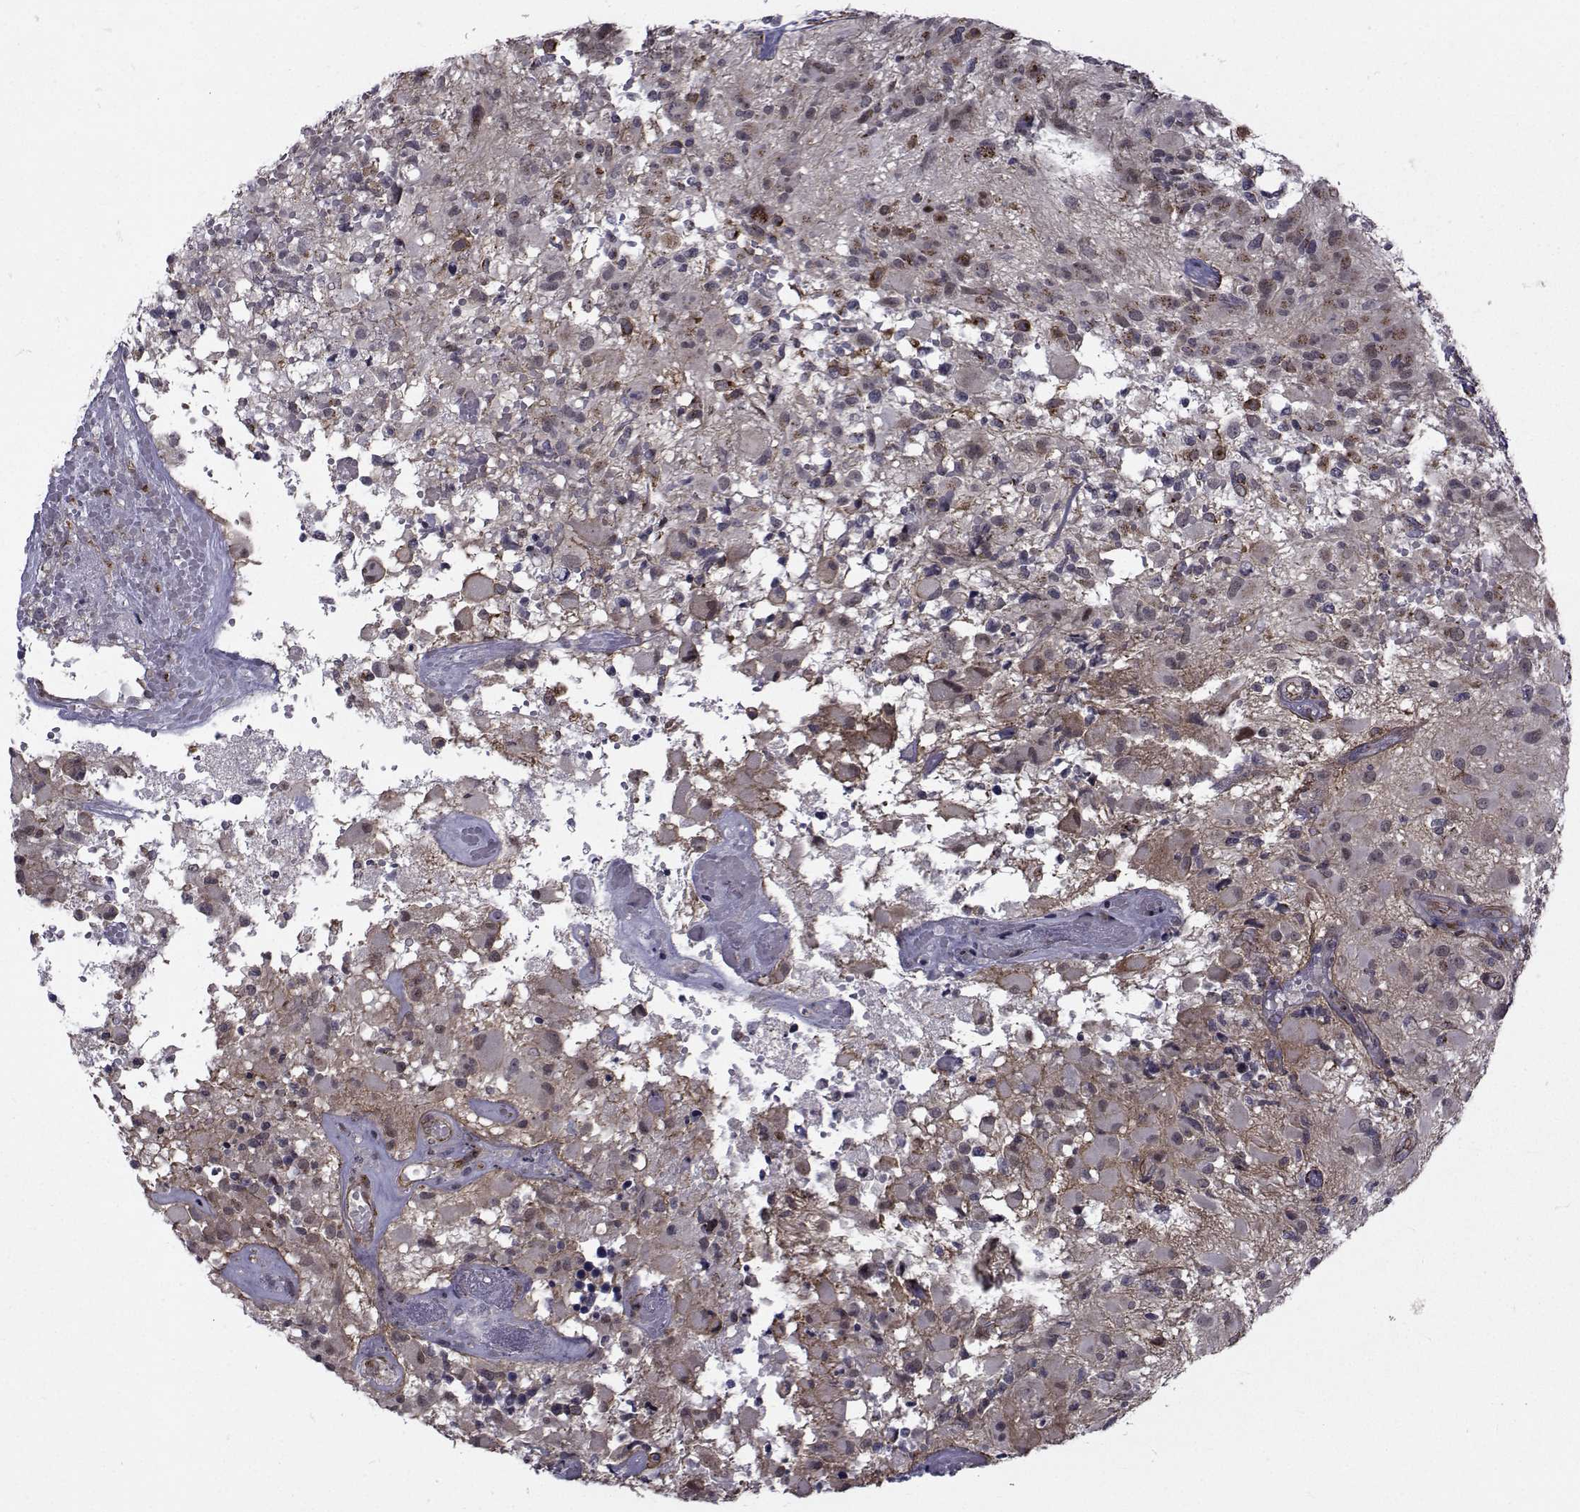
{"staining": {"intensity": "moderate", "quantity": "<25%", "location": "cytoplasmic/membranous"}, "tissue": "glioma", "cell_type": "Tumor cells", "image_type": "cancer", "snomed": [{"axis": "morphology", "description": "Glioma, malignant, High grade"}, {"axis": "topography", "description": "Brain"}], "caption": "Immunohistochemistry of human malignant glioma (high-grade) reveals low levels of moderate cytoplasmic/membranous positivity in about <25% of tumor cells.", "gene": "ATP6V1C2", "patient": {"sex": "female", "age": 63}}